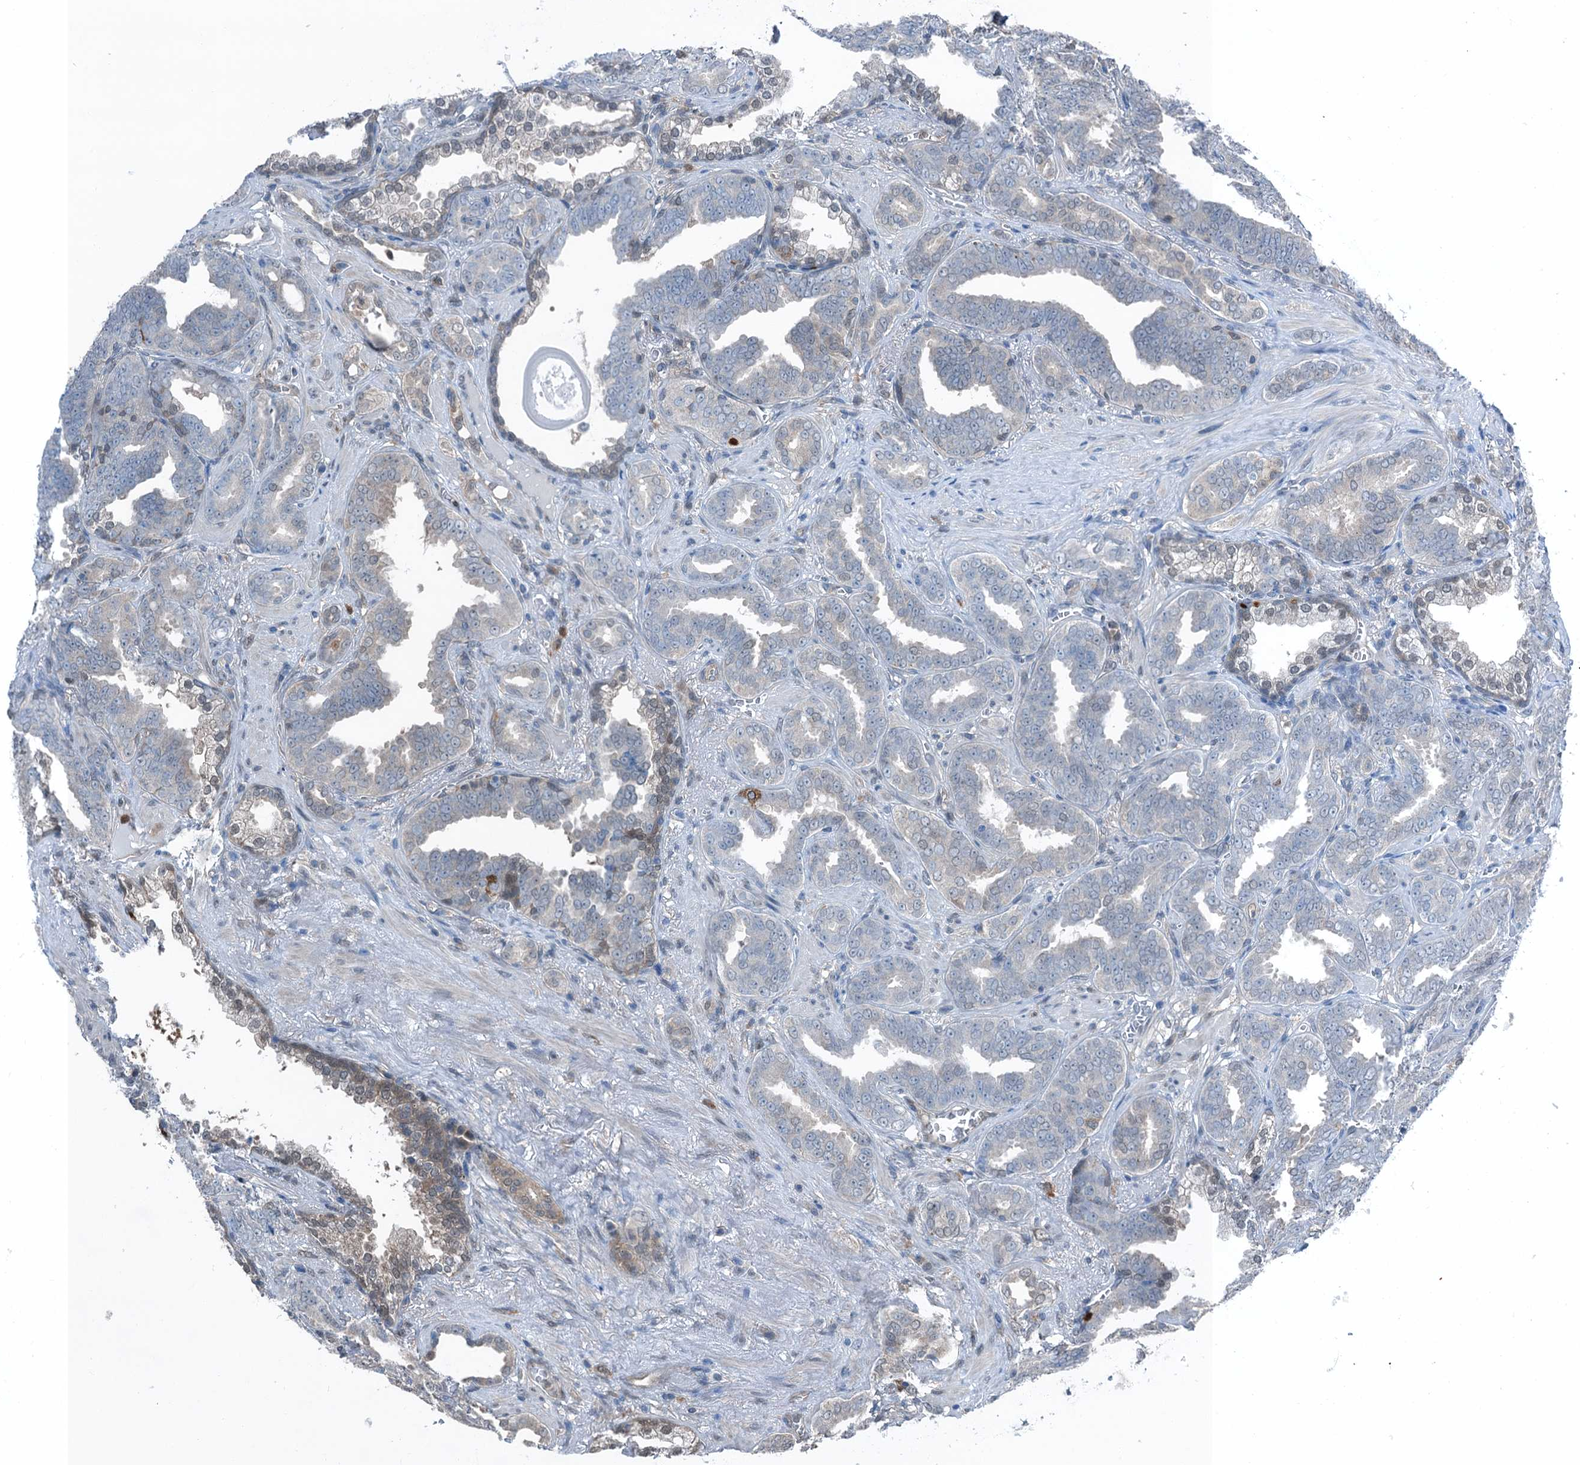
{"staining": {"intensity": "negative", "quantity": "none", "location": "none"}, "tissue": "prostate cancer", "cell_type": "Tumor cells", "image_type": "cancer", "snomed": [{"axis": "morphology", "description": "Adenocarcinoma, High grade"}, {"axis": "topography", "description": "Prostate and seminal vesicle, NOS"}], "caption": "The IHC micrograph has no significant positivity in tumor cells of prostate cancer tissue. (Immunohistochemistry, brightfield microscopy, high magnification).", "gene": "RNH1", "patient": {"sex": "male", "age": 67}}